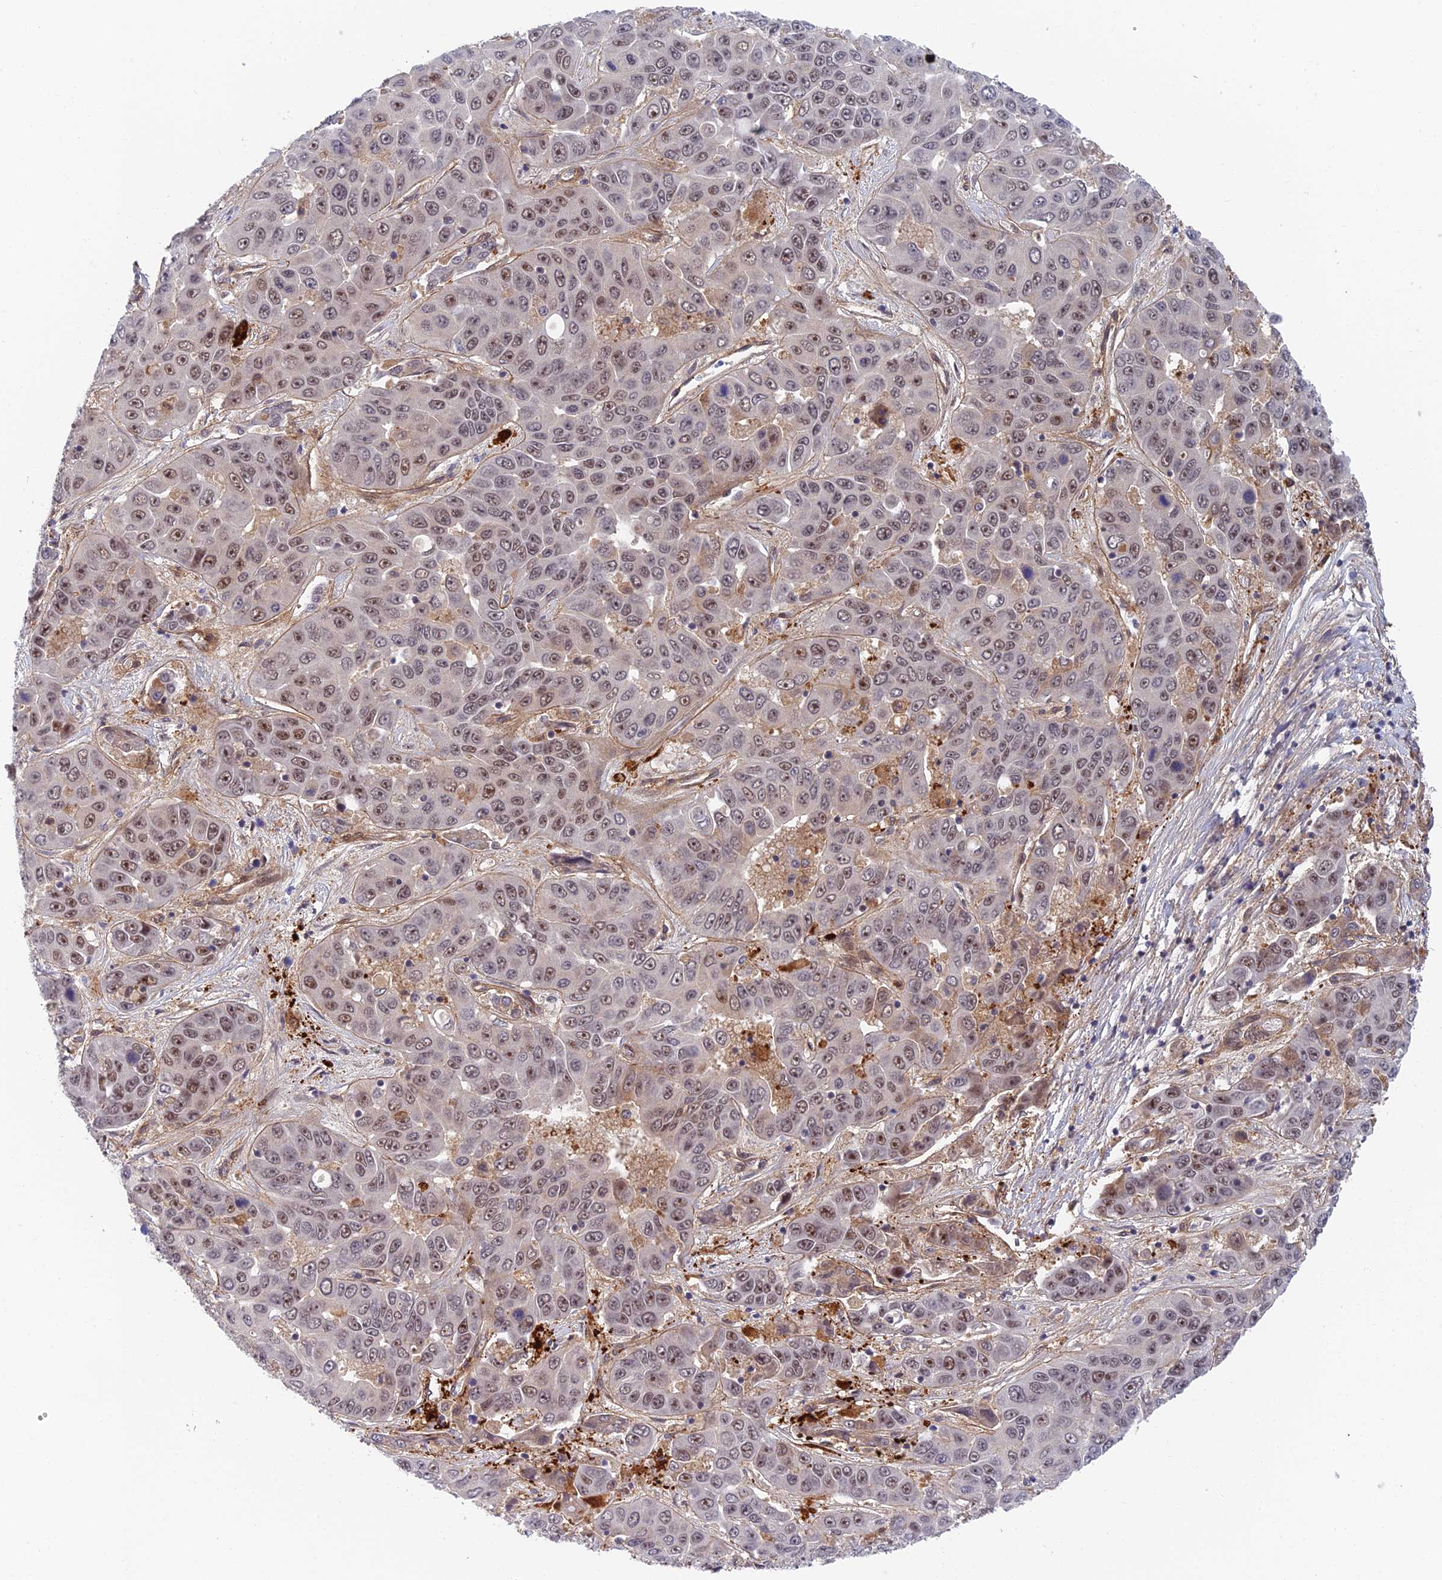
{"staining": {"intensity": "moderate", "quantity": "<25%", "location": "cytoplasmic/membranous,nuclear"}, "tissue": "liver cancer", "cell_type": "Tumor cells", "image_type": "cancer", "snomed": [{"axis": "morphology", "description": "Cholangiocarcinoma"}, {"axis": "topography", "description": "Liver"}], "caption": "DAB (3,3'-diaminobenzidine) immunohistochemical staining of human cholangiocarcinoma (liver) exhibits moderate cytoplasmic/membranous and nuclear protein expression in about <25% of tumor cells.", "gene": "NSMCE1", "patient": {"sex": "female", "age": 52}}